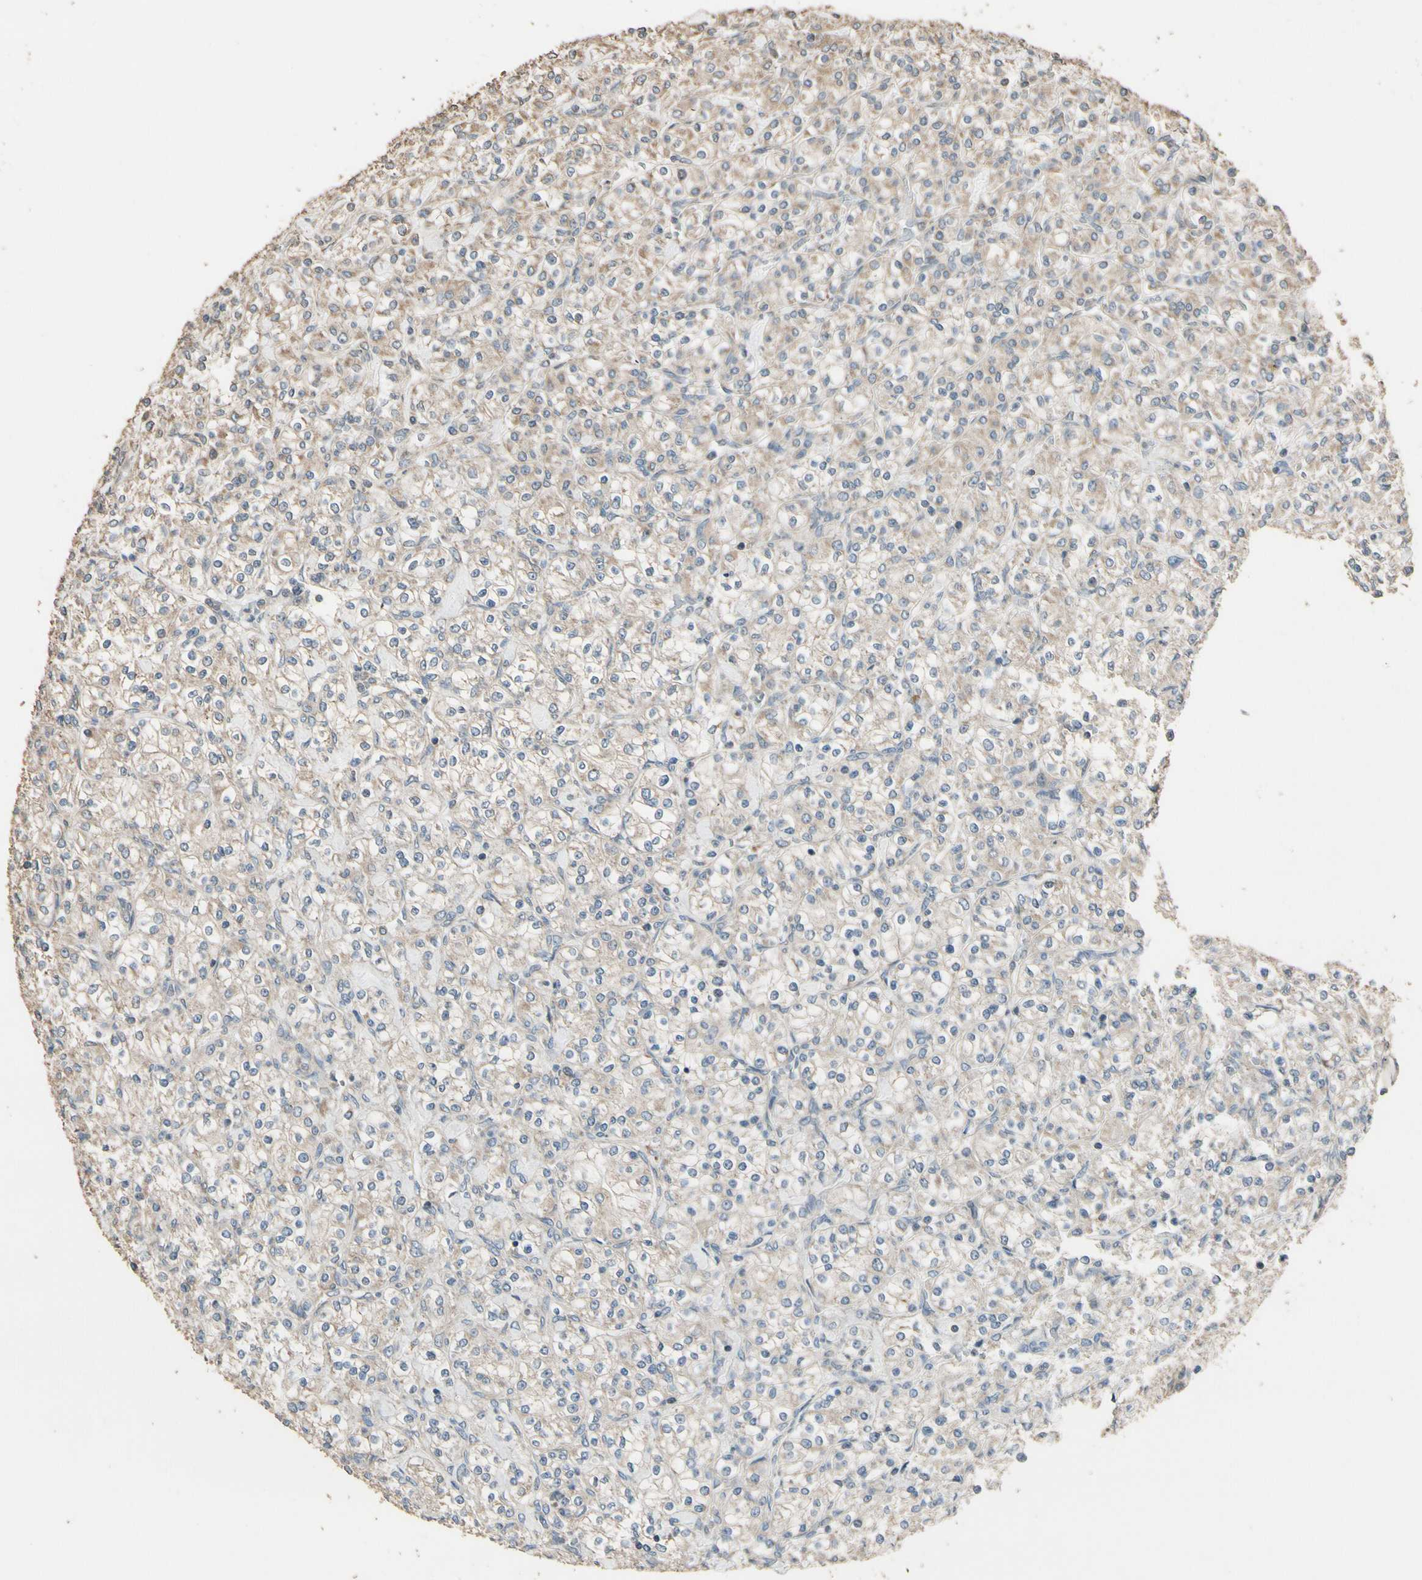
{"staining": {"intensity": "weak", "quantity": ">75%", "location": "cytoplasmic/membranous"}, "tissue": "renal cancer", "cell_type": "Tumor cells", "image_type": "cancer", "snomed": [{"axis": "morphology", "description": "Adenocarcinoma, NOS"}, {"axis": "topography", "description": "Kidney"}], "caption": "Immunohistochemistry (IHC) of human adenocarcinoma (renal) exhibits low levels of weak cytoplasmic/membranous staining in approximately >75% of tumor cells.", "gene": "STX18", "patient": {"sex": "male", "age": 77}}